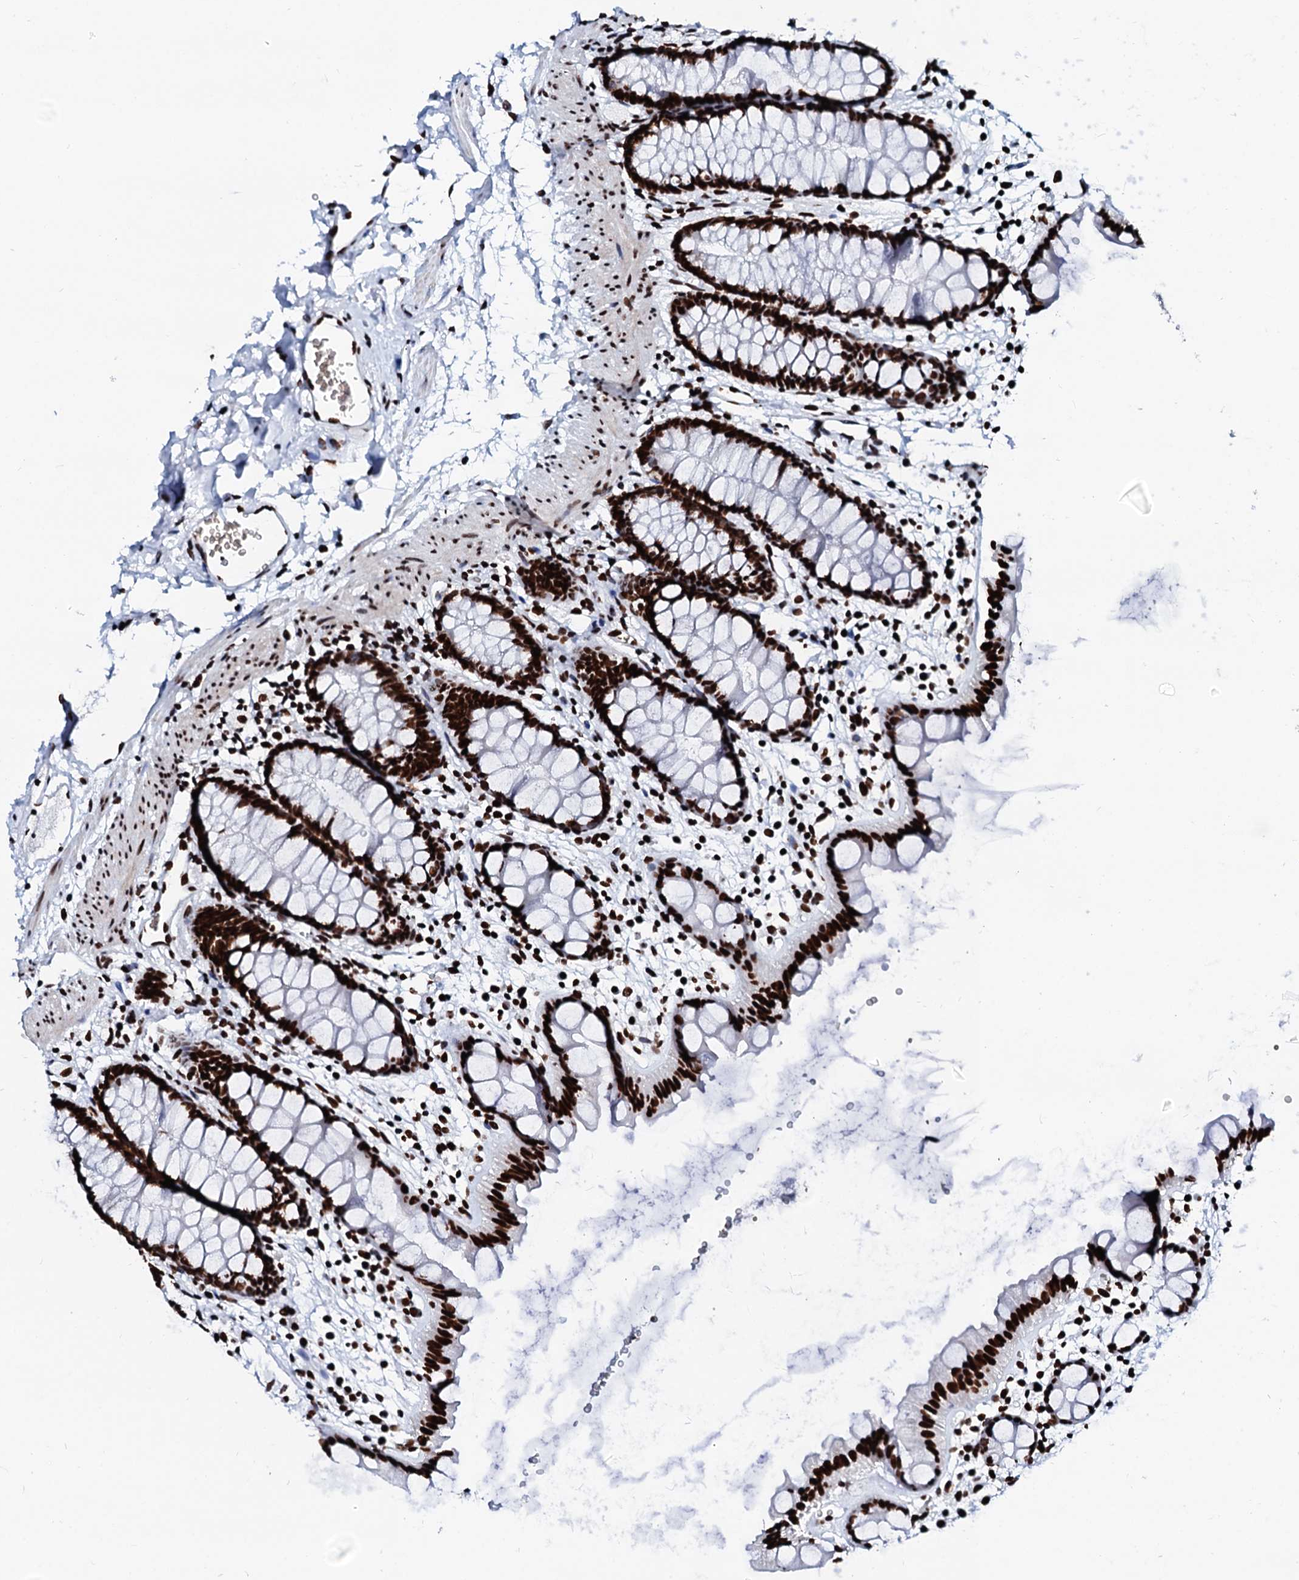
{"staining": {"intensity": "strong", "quantity": ">75%", "location": "nuclear"}, "tissue": "rectum", "cell_type": "Glandular cells", "image_type": "normal", "snomed": [{"axis": "morphology", "description": "Normal tissue, NOS"}, {"axis": "topography", "description": "Rectum"}], "caption": "Immunohistochemistry (DAB) staining of normal rectum shows strong nuclear protein positivity in approximately >75% of glandular cells.", "gene": "RALY", "patient": {"sex": "female", "age": 65}}